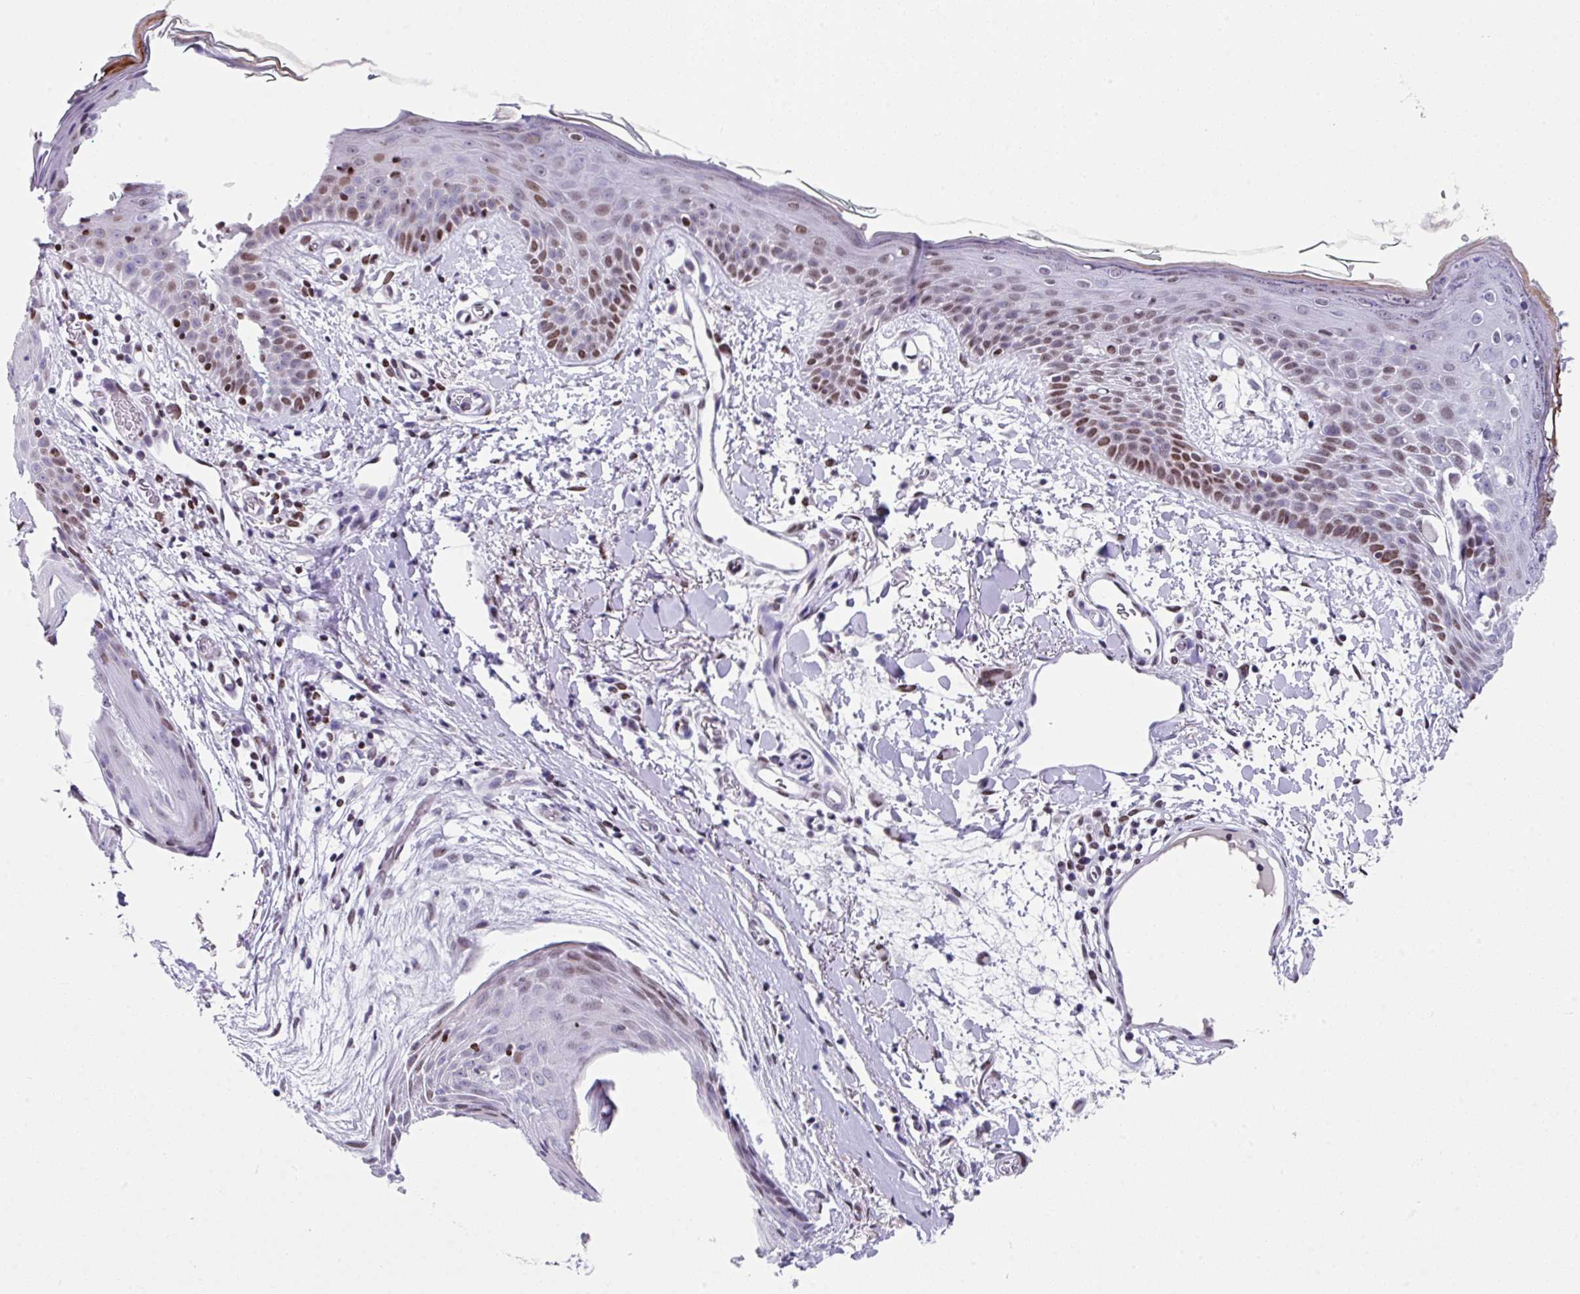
{"staining": {"intensity": "moderate", "quantity": ">75%", "location": "nuclear"}, "tissue": "skin", "cell_type": "Fibroblasts", "image_type": "normal", "snomed": [{"axis": "morphology", "description": "Normal tissue, NOS"}, {"axis": "topography", "description": "Skin"}], "caption": "Protein staining of normal skin displays moderate nuclear expression in approximately >75% of fibroblasts. (Stains: DAB (3,3'-diaminobenzidine) in brown, nuclei in blue, Microscopy: brightfield microscopy at high magnification).", "gene": "TCF3", "patient": {"sex": "male", "age": 79}}